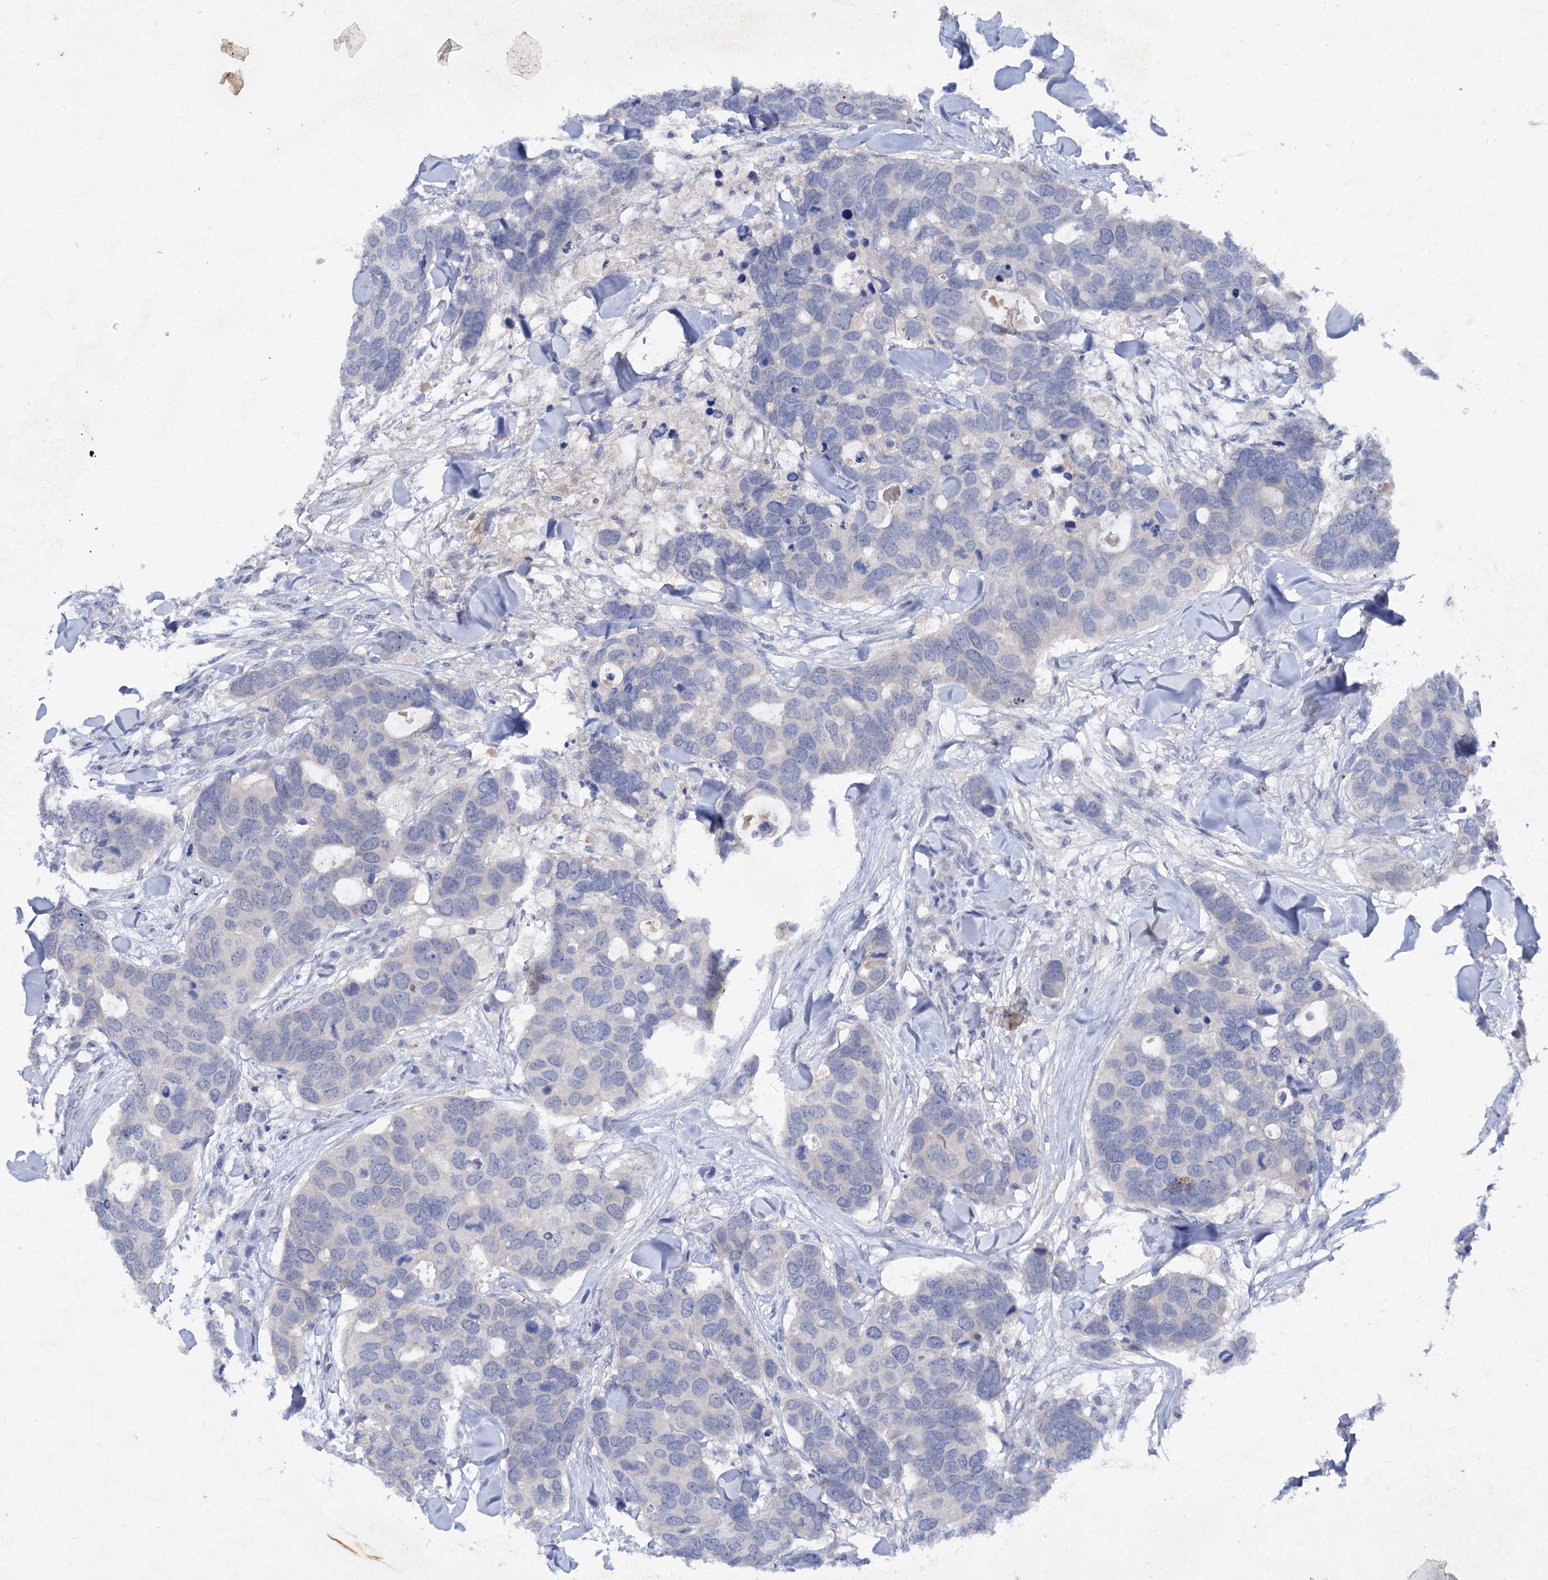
{"staining": {"intensity": "negative", "quantity": "none", "location": "none"}, "tissue": "breast cancer", "cell_type": "Tumor cells", "image_type": "cancer", "snomed": [{"axis": "morphology", "description": "Duct carcinoma"}, {"axis": "topography", "description": "Breast"}], "caption": "This micrograph is of invasive ductal carcinoma (breast) stained with immunohistochemistry (IHC) to label a protein in brown with the nuclei are counter-stained blue. There is no staining in tumor cells.", "gene": "ATP4A", "patient": {"sex": "female", "age": 83}}